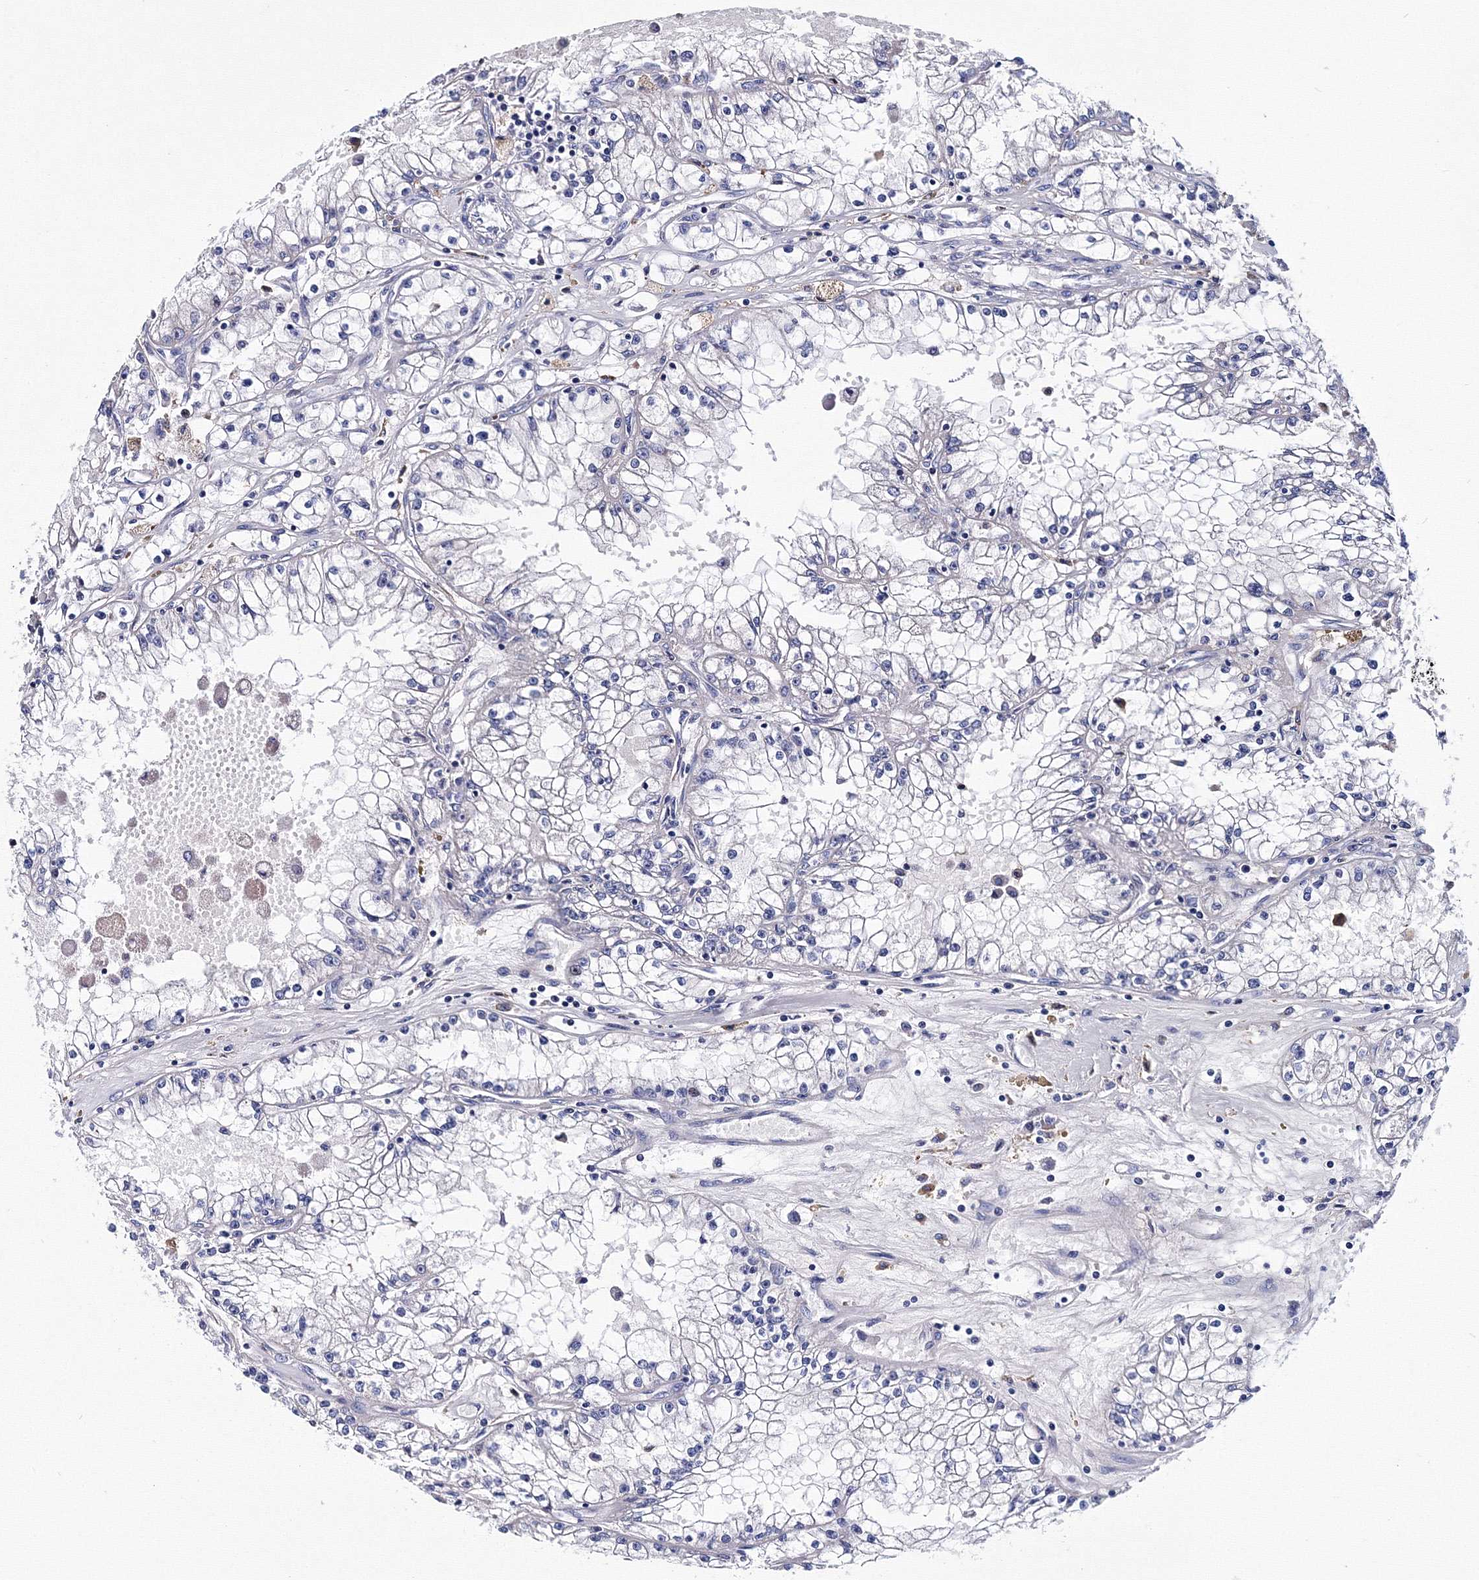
{"staining": {"intensity": "negative", "quantity": "none", "location": "none"}, "tissue": "renal cancer", "cell_type": "Tumor cells", "image_type": "cancer", "snomed": [{"axis": "morphology", "description": "Adenocarcinoma, NOS"}, {"axis": "topography", "description": "Kidney"}], "caption": "A histopathology image of human renal cancer is negative for staining in tumor cells.", "gene": "TRPM2", "patient": {"sex": "male", "age": 56}}